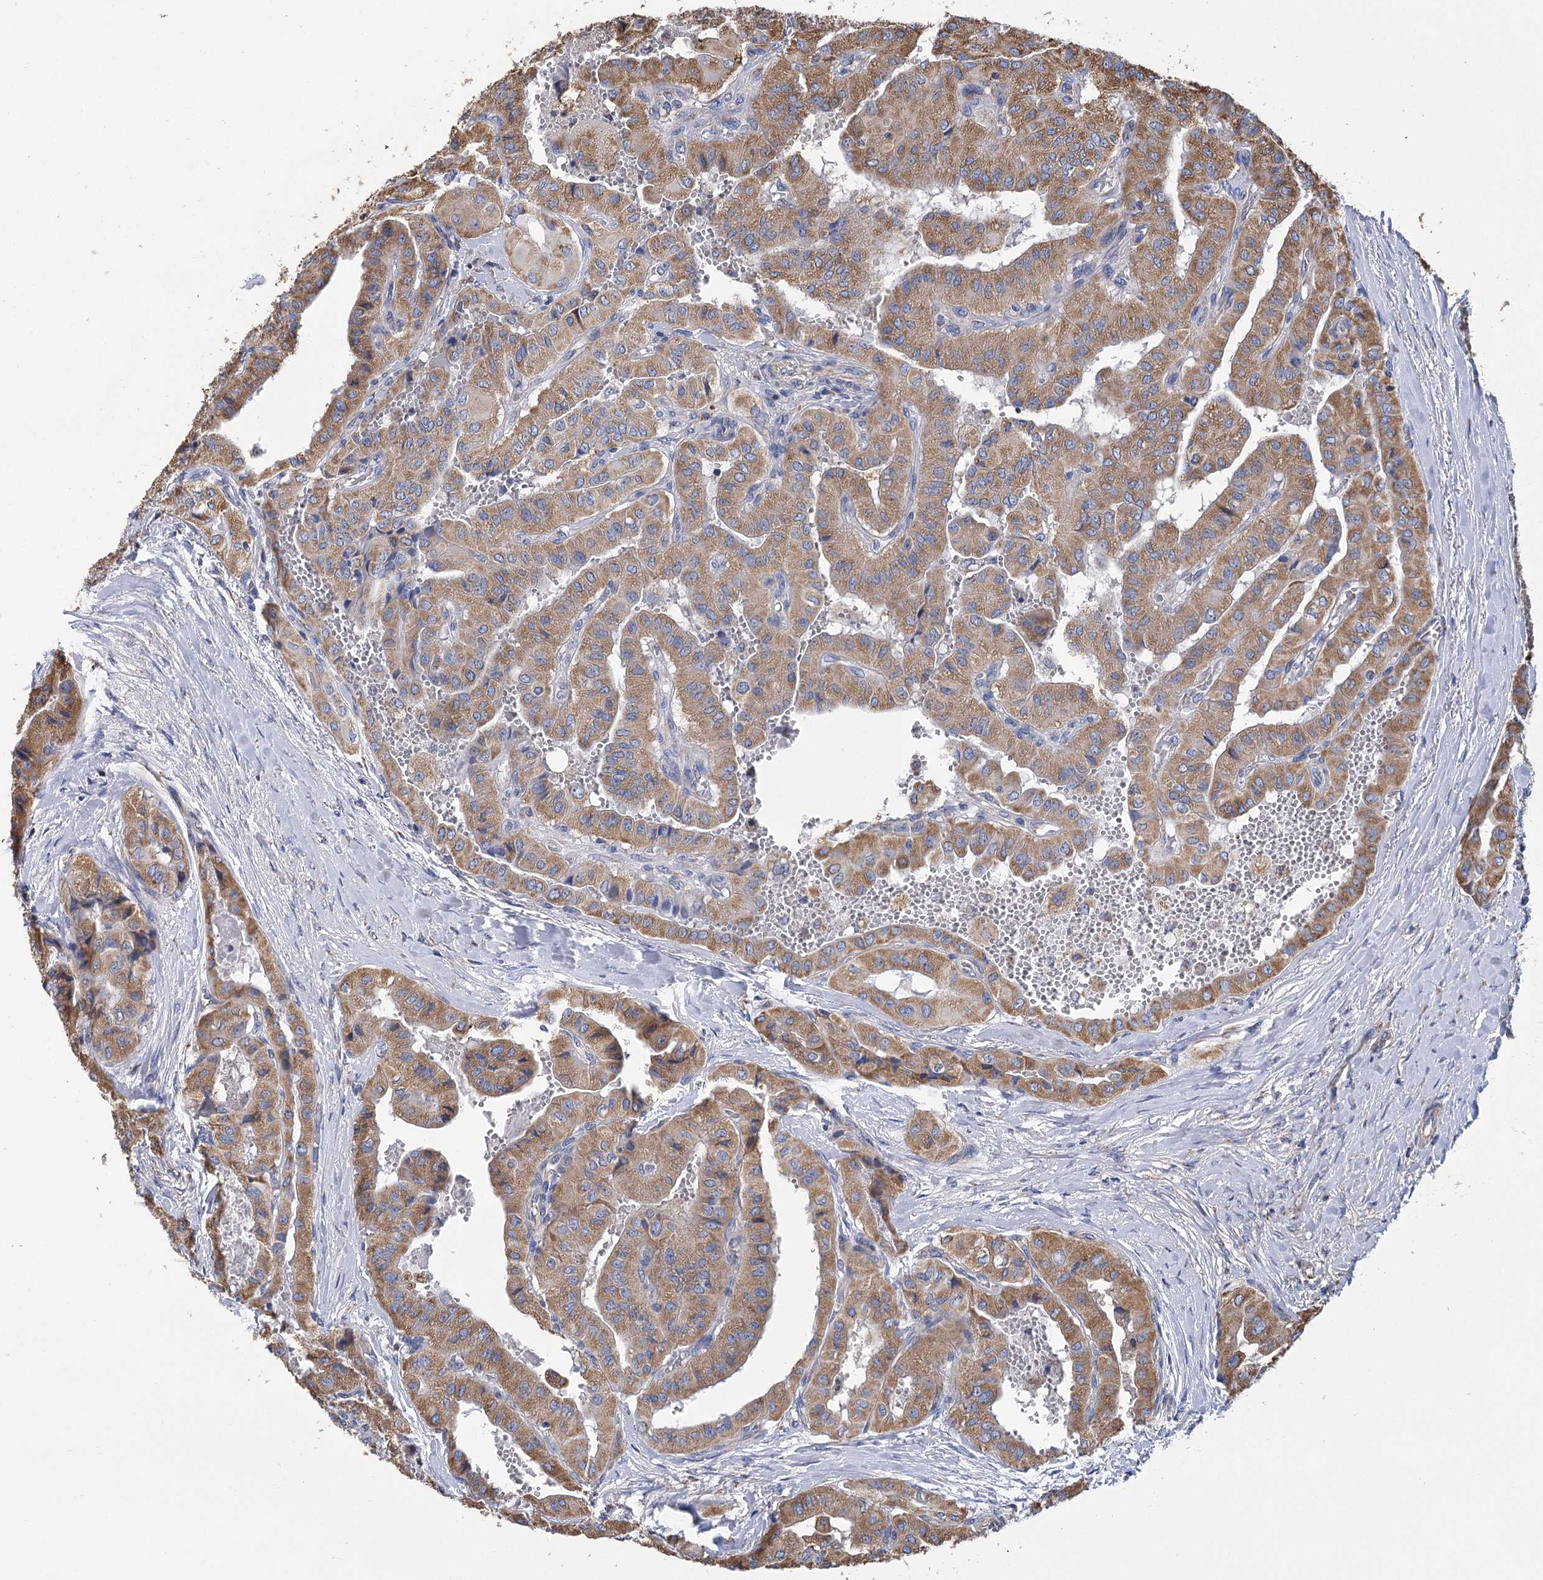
{"staining": {"intensity": "moderate", "quantity": ">75%", "location": "cytoplasmic/membranous"}, "tissue": "thyroid cancer", "cell_type": "Tumor cells", "image_type": "cancer", "snomed": [{"axis": "morphology", "description": "Papillary adenocarcinoma, NOS"}, {"axis": "topography", "description": "Thyroid gland"}], "caption": "Tumor cells show medium levels of moderate cytoplasmic/membranous staining in about >75% of cells in human thyroid cancer (papillary adenocarcinoma).", "gene": "CCDC73", "patient": {"sex": "female", "age": 59}}